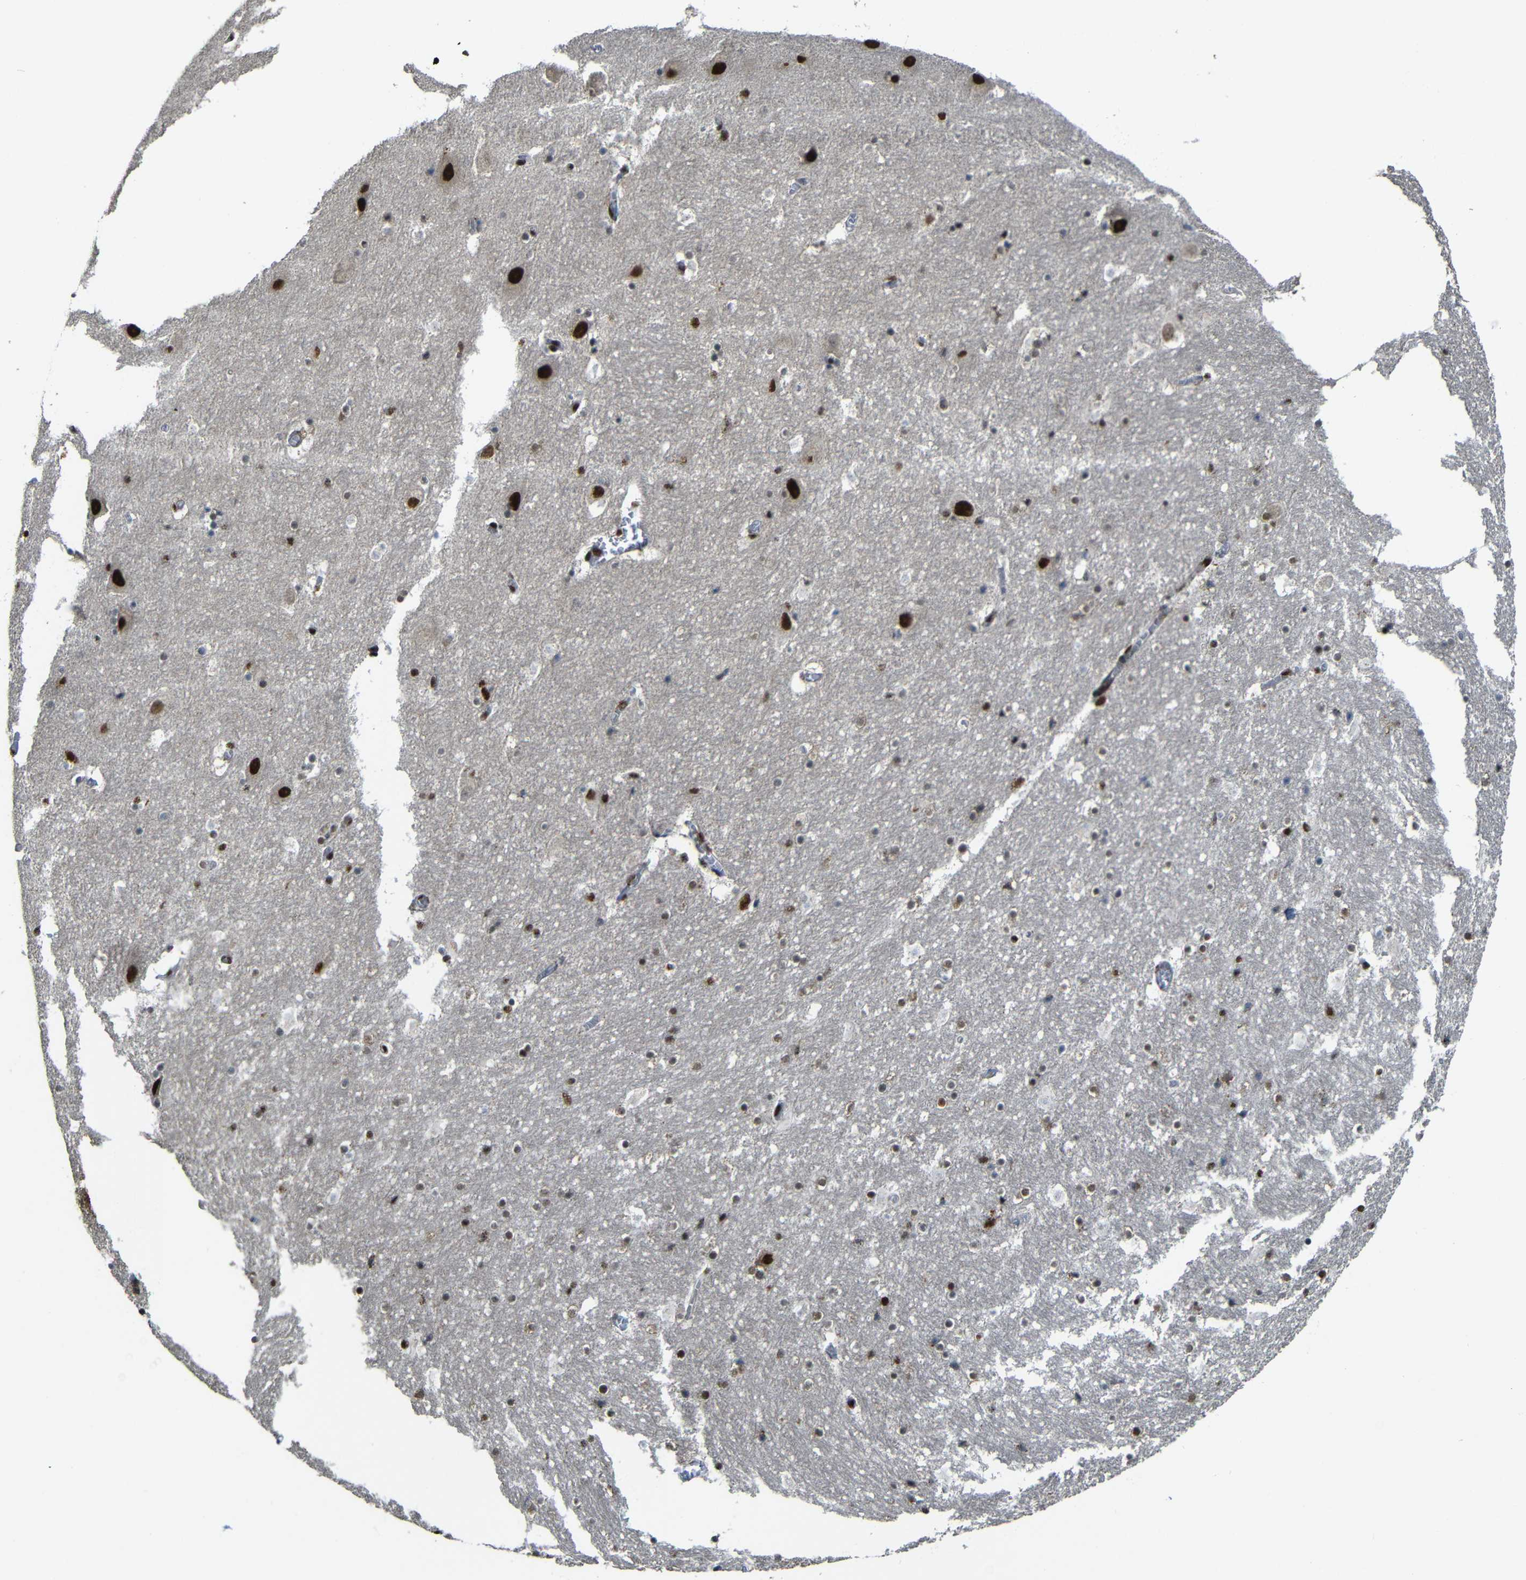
{"staining": {"intensity": "moderate", "quantity": ">75%", "location": "nuclear"}, "tissue": "hippocampus", "cell_type": "Glial cells", "image_type": "normal", "snomed": [{"axis": "morphology", "description": "Normal tissue, NOS"}, {"axis": "topography", "description": "Hippocampus"}], "caption": "Immunohistochemistry photomicrograph of normal hippocampus: hippocampus stained using immunohistochemistry reveals medium levels of moderate protein expression localized specifically in the nuclear of glial cells, appearing as a nuclear brown color.", "gene": "TCF7L2", "patient": {"sex": "male", "age": 45}}